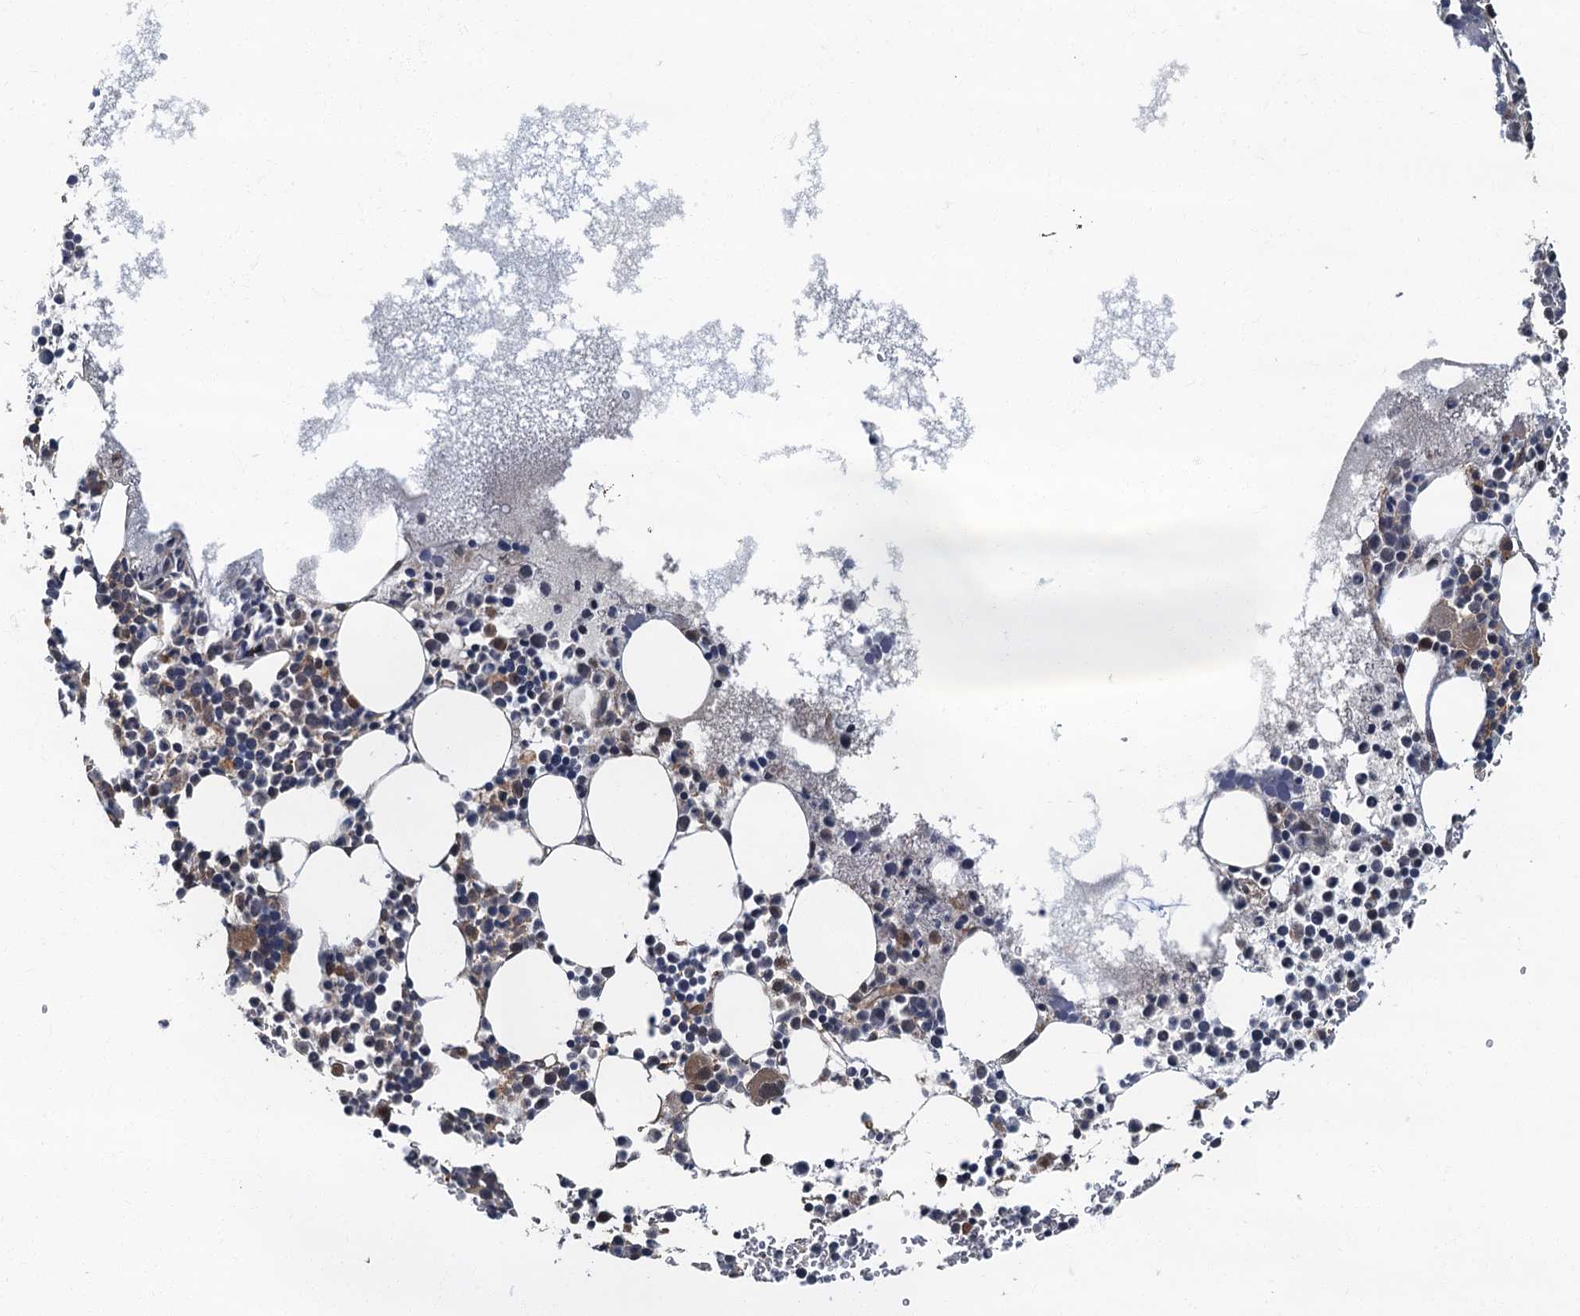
{"staining": {"intensity": "moderate", "quantity": "<25%", "location": "cytoplasmic/membranous"}, "tissue": "bone marrow", "cell_type": "Hematopoietic cells", "image_type": "normal", "snomed": [{"axis": "morphology", "description": "Normal tissue, NOS"}, {"axis": "topography", "description": "Bone marrow"}], "caption": "This micrograph displays benign bone marrow stained with immunohistochemistry (IHC) to label a protein in brown. The cytoplasmic/membranous of hematopoietic cells show moderate positivity for the protein. Nuclei are counter-stained blue.", "gene": "TBCK", "patient": {"sex": "female", "age": 78}}